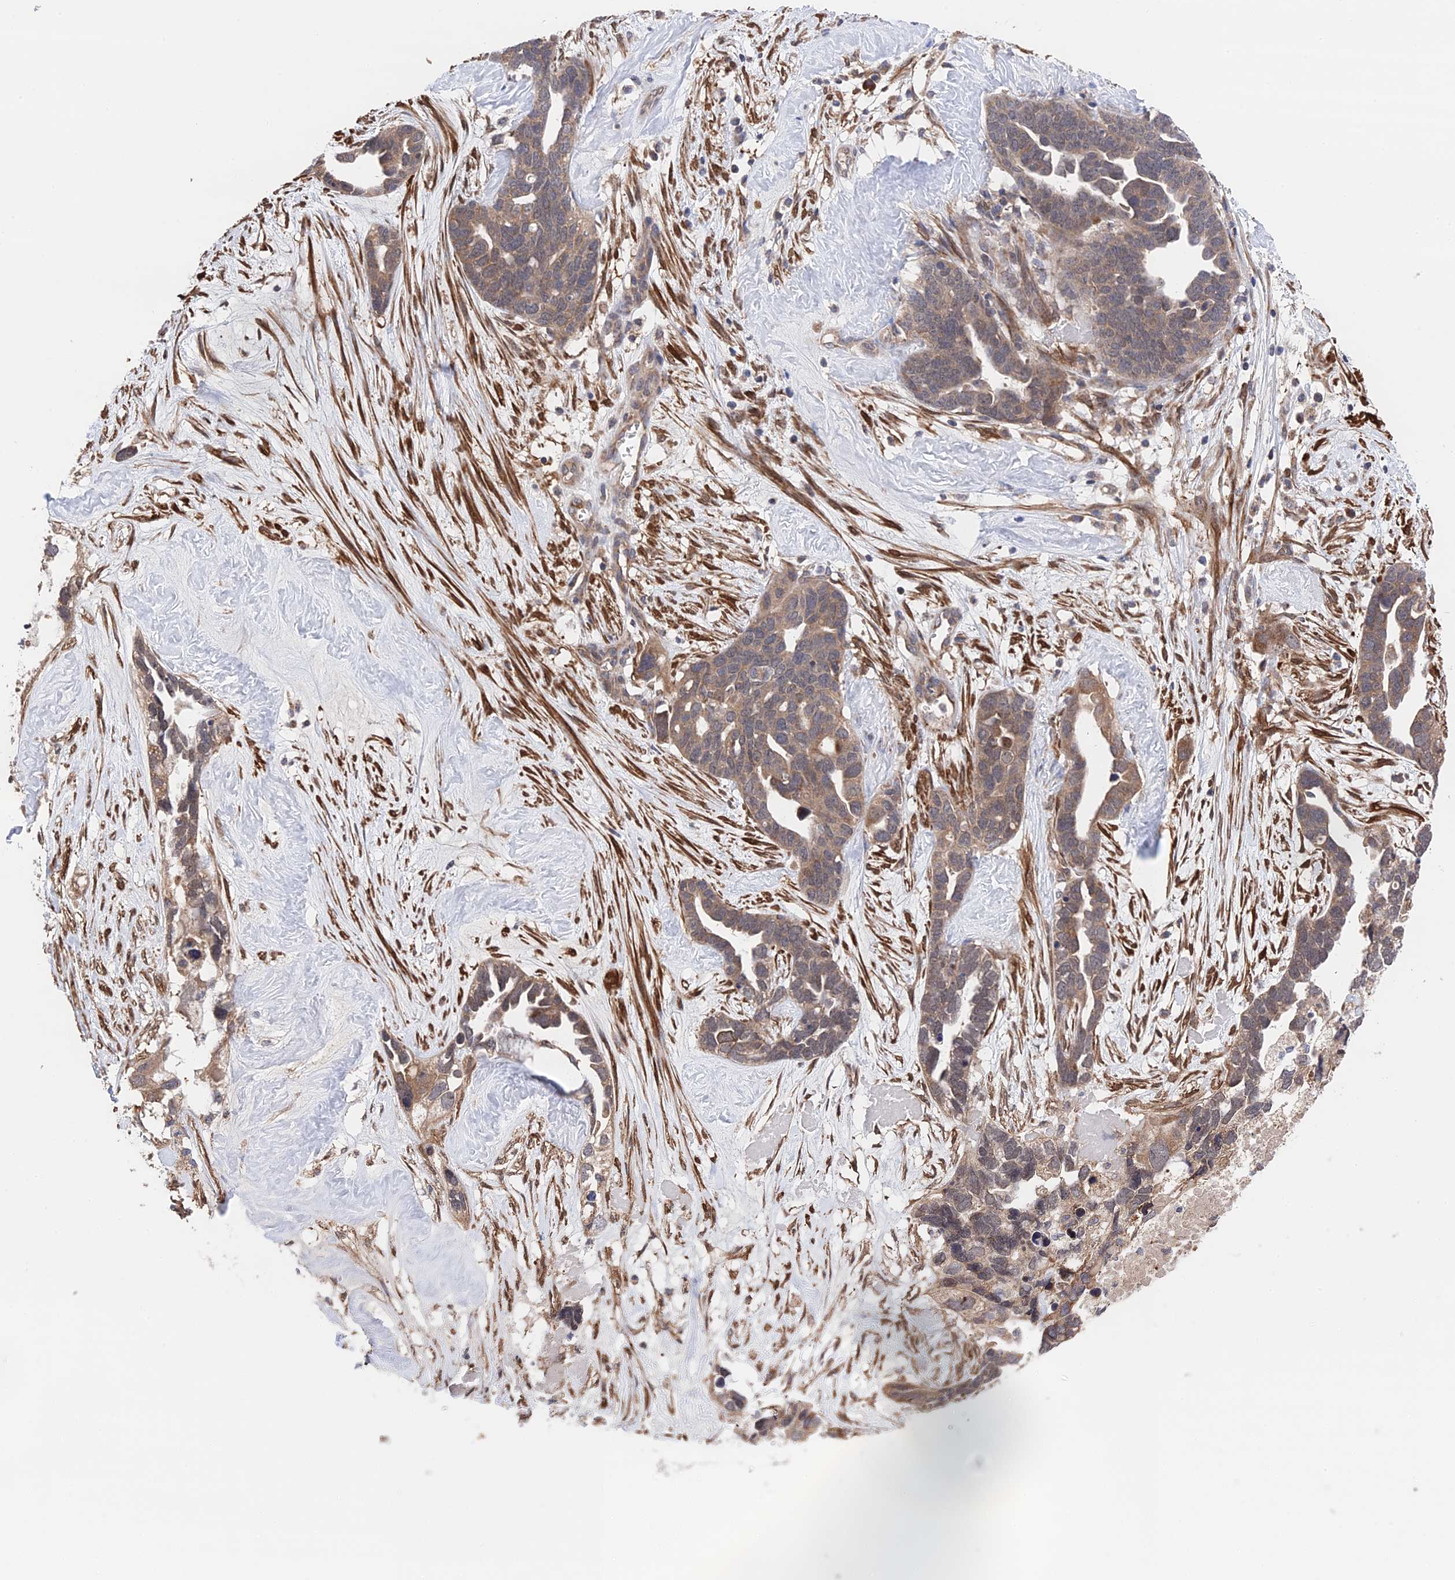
{"staining": {"intensity": "weak", "quantity": ">75%", "location": "cytoplasmic/membranous"}, "tissue": "ovarian cancer", "cell_type": "Tumor cells", "image_type": "cancer", "snomed": [{"axis": "morphology", "description": "Cystadenocarcinoma, serous, NOS"}, {"axis": "topography", "description": "Ovary"}], "caption": "An immunohistochemistry image of tumor tissue is shown. Protein staining in brown labels weak cytoplasmic/membranous positivity in serous cystadenocarcinoma (ovarian) within tumor cells. The protein of interest is stained brown, and the nuclei are stained in blue (DAB (3,3'-diaminobenzidine) IHC with brightfield microscopy, high magnification).", "gene": "ZNF320", "patient": {"sex": "female", "age": 54}}